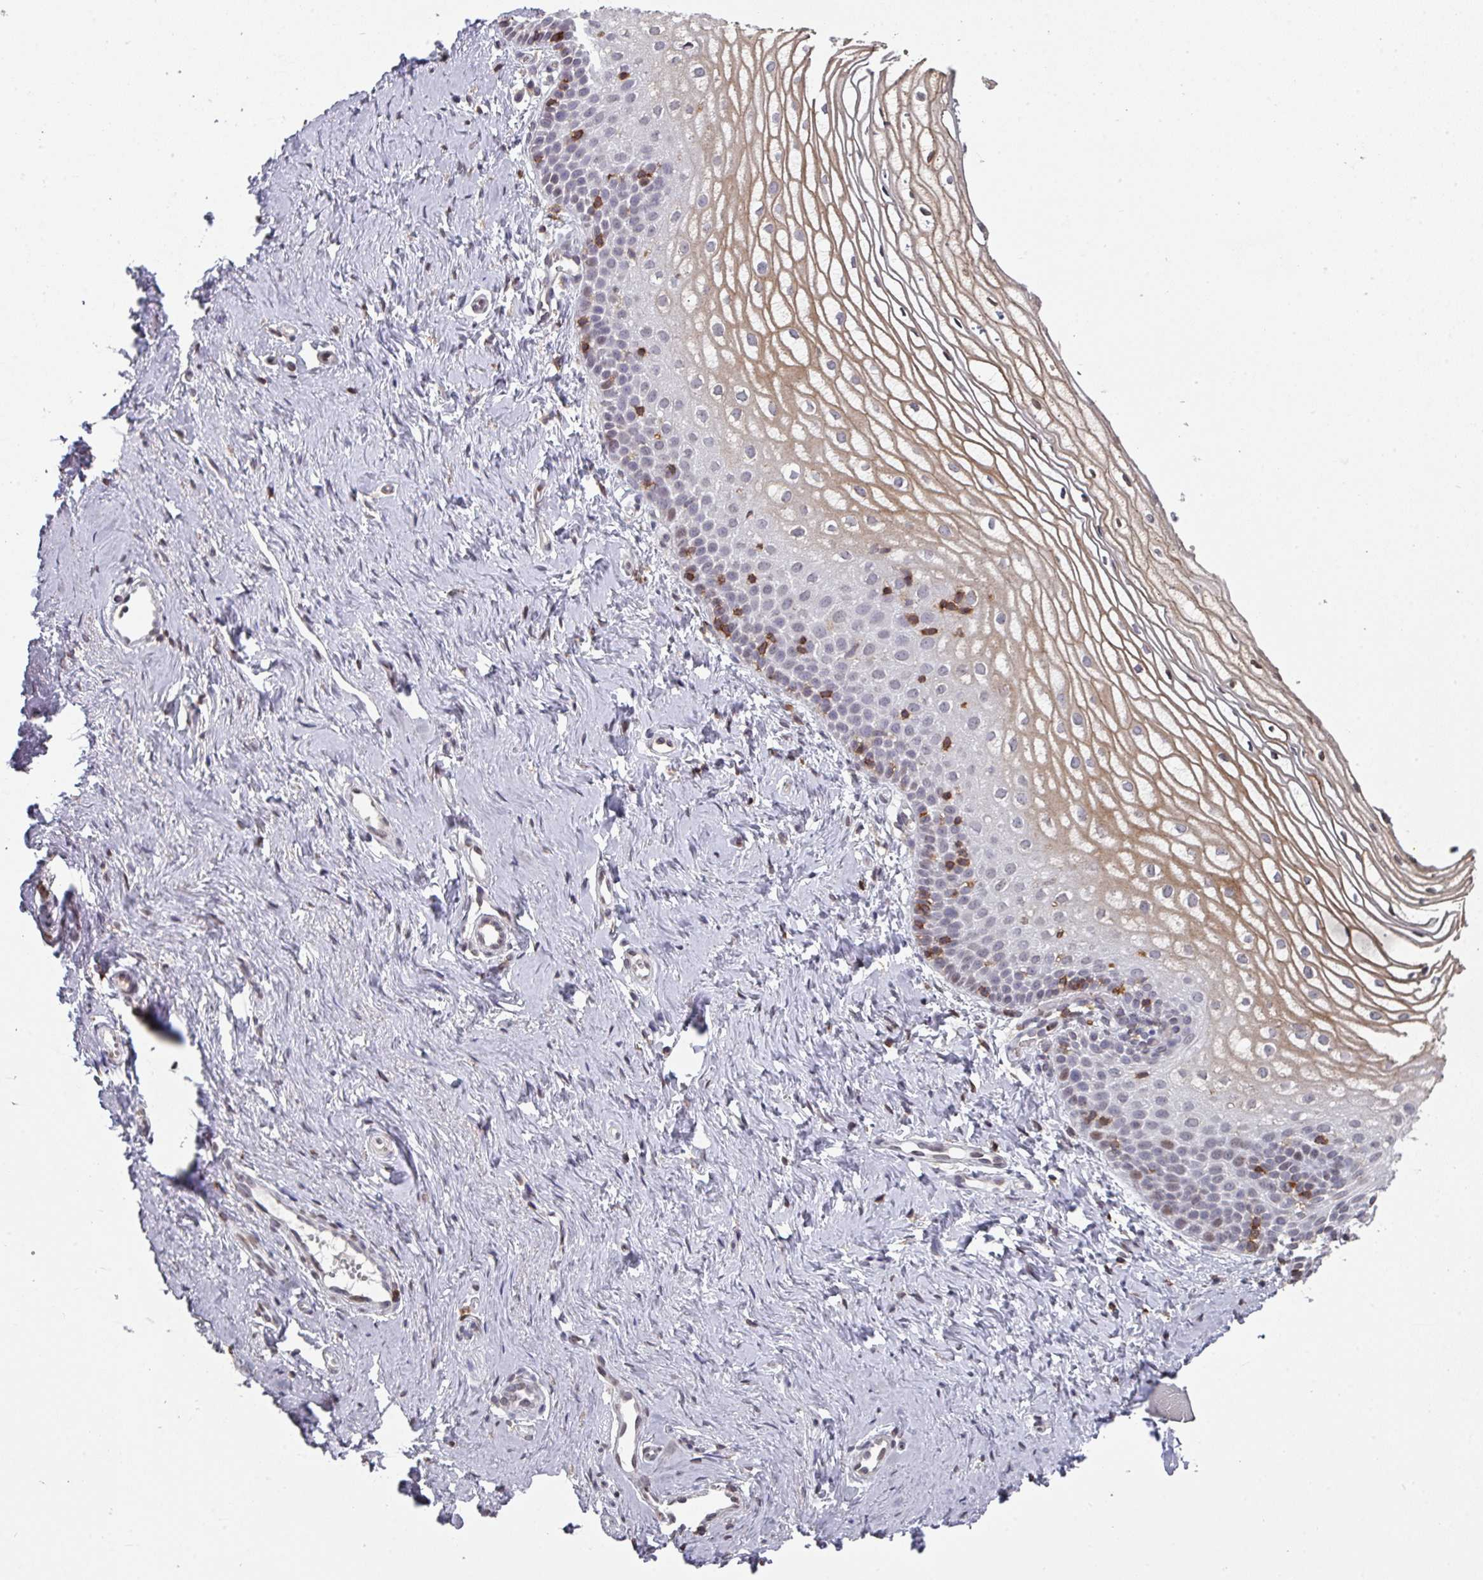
{"staining": {"intensity": "moderate", "quantity": "<25%", "location": "cytoplasmic/membranous"}, "tissue": "vagina", "cell_type": "Squamous epithelial cells", "image_type": "normal", "snomed": [{"axis": "morphology", "description": "Normal tissue, NOS"}, {"axis": "topography", "description": "Vagina"}], "caption": "Immunohistochemical staining of benign vagina demonstrates moderate cytoplasmic/membranous protein staining in approximately <25% of squamous epithelial cells. The protein of interest is shown in brown color, while the nuclei are stained blue.", "gene": "RASAL3", "patient": {"sex": "female", "age": 56}}